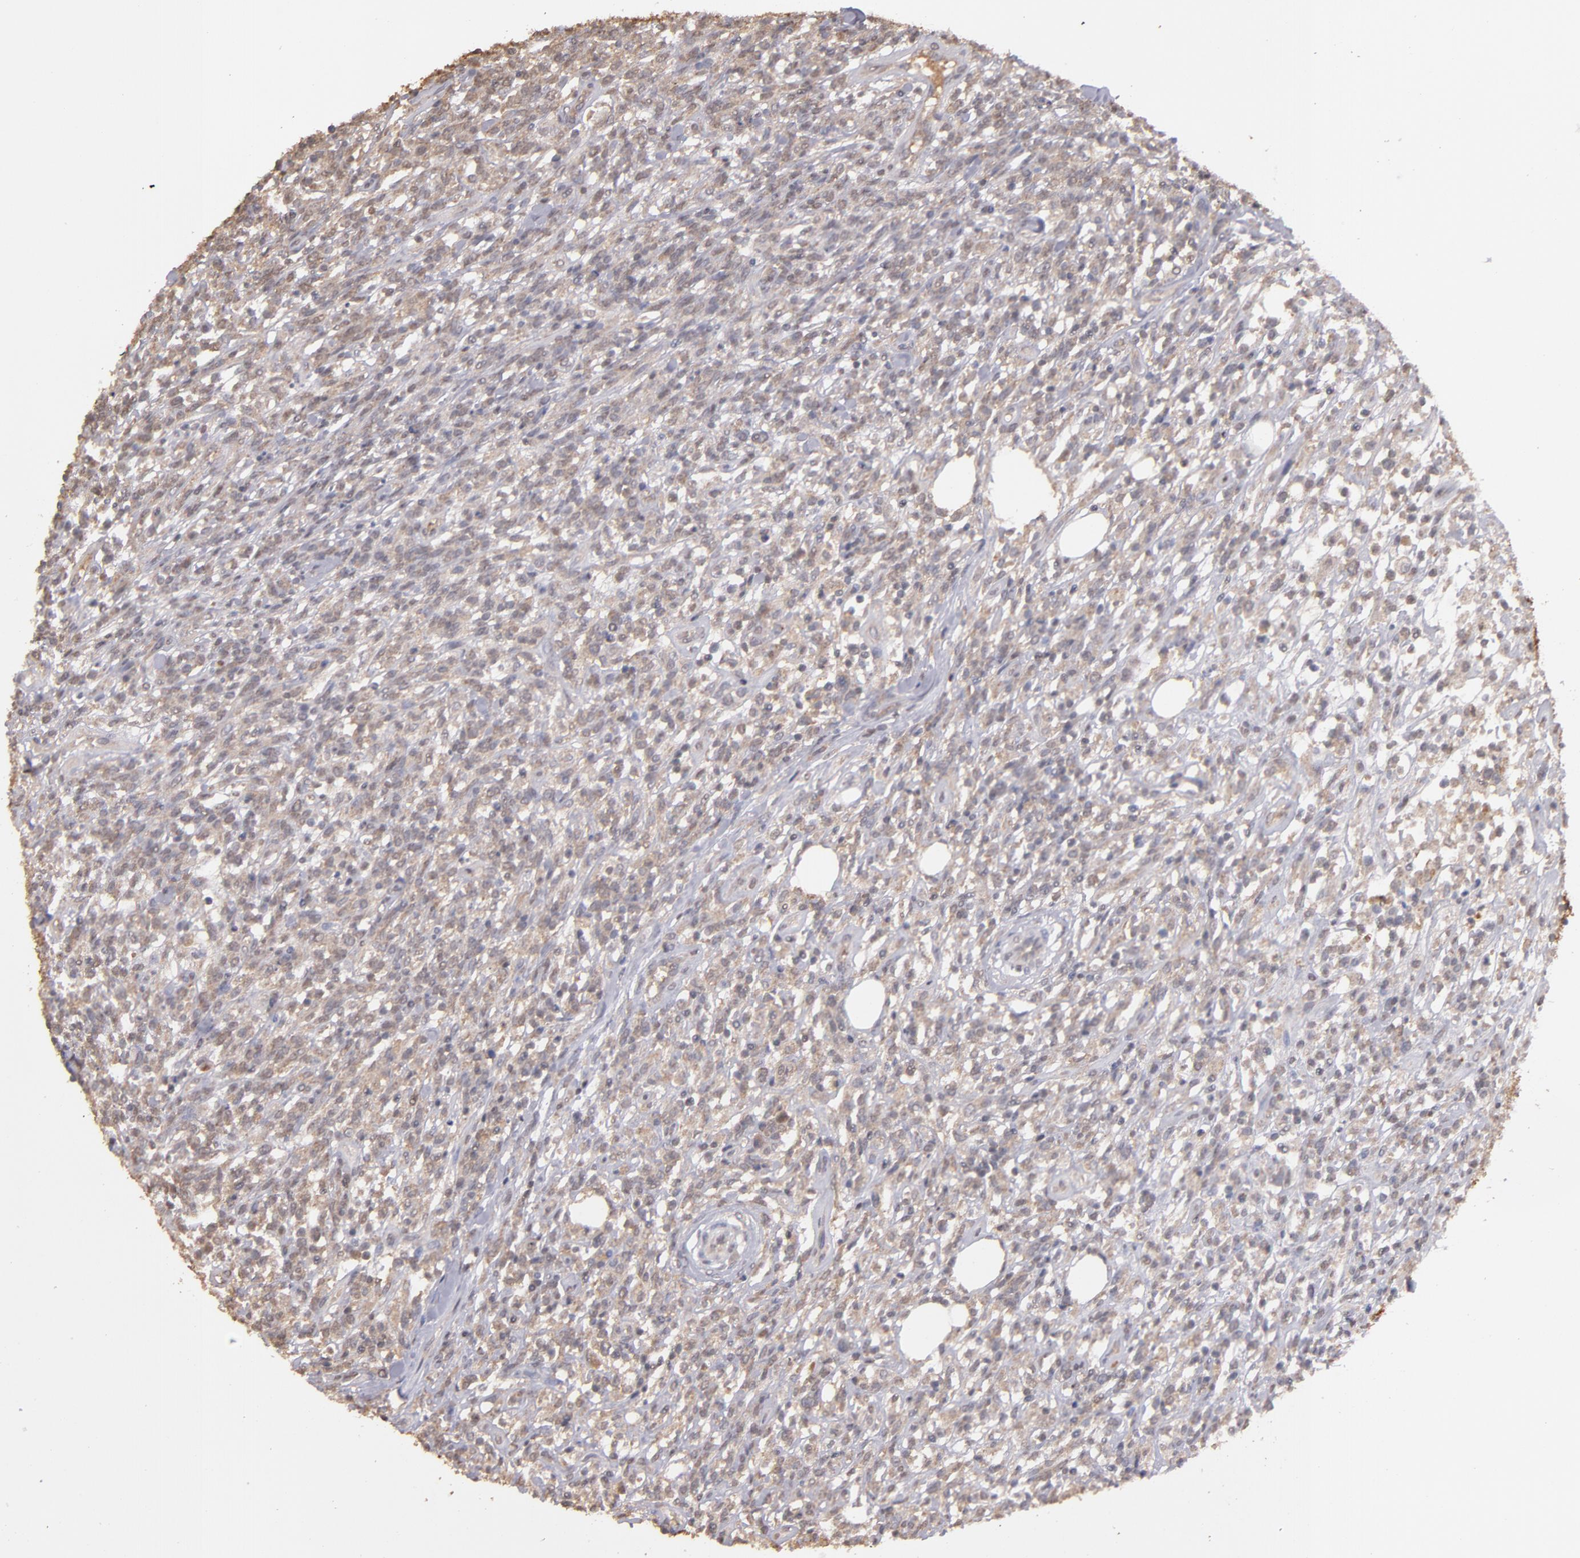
{"staining": {"intensity": "weak", "quantity": ">75%", "location": "cytoplasmic/membranous"}, "tissue": "lymphoma", "cell_type": "Tumor cells", "image_type": "cancer", "snomed": [{"axis": "morphology", "description": "Malignant lymphoma, non-Hodgkin's type, High grade"}, {"axis": "topography", "description": "Lymph node"}], "caption": "Malignant lymphoma, non-Hodgkin's type (high-grade) stained with IHC exhibits weak cytoplasmic/membranous expression in approximately >75% of tumor cells.", "gene": "SERPINC1", "patient": {"sex": "female", "age": 73}}